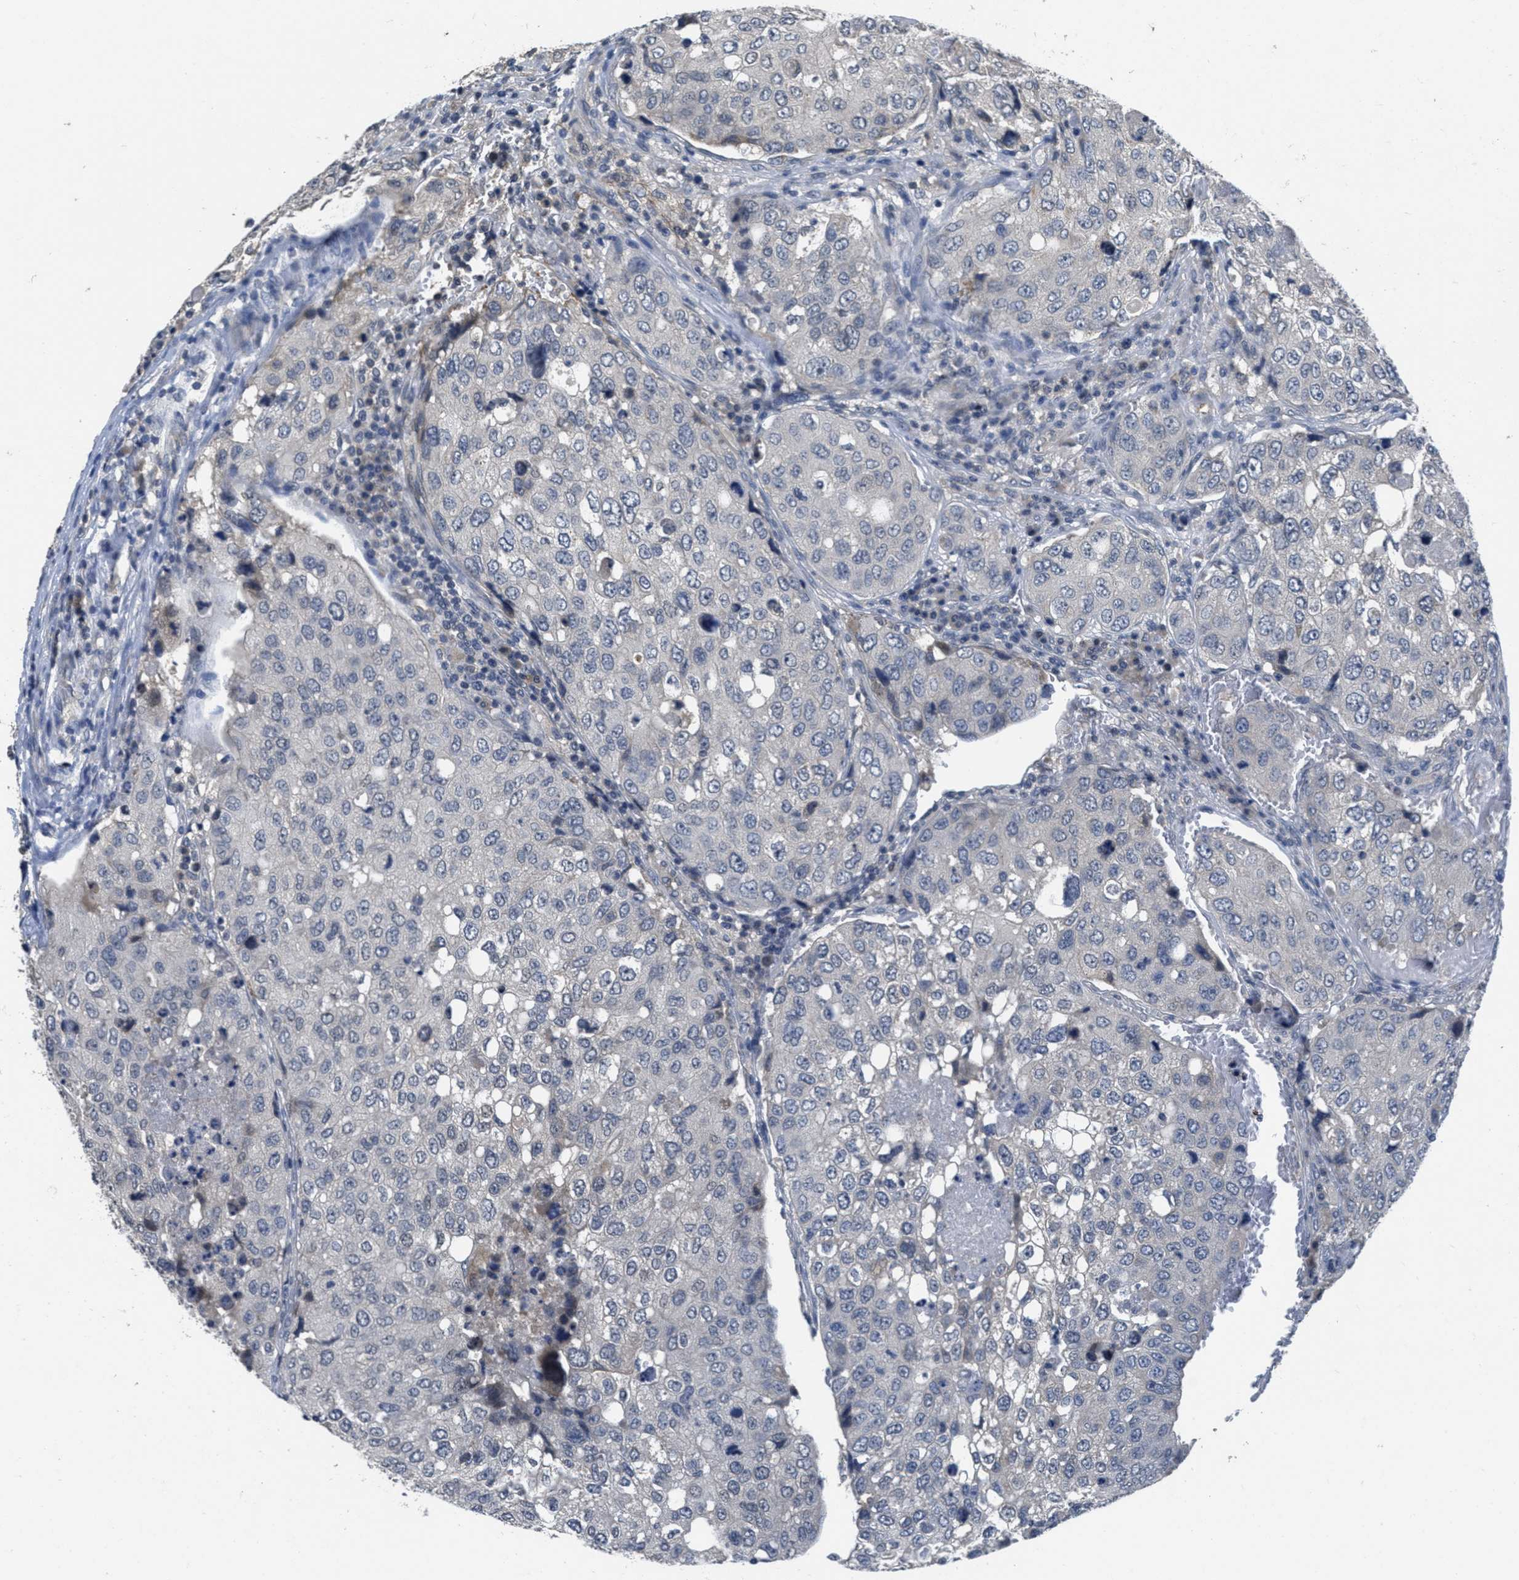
{"staining": {"intensity": "negative", "quantity": "none", "location": "none"}, "tissue": "urothelial cancer", "cell_type": "Tumor cells", "image_type": "cancer", "snomed": [{"axis": "morphology", "description": "Urothelial carcinoma, High grade"}, {"axis": "topography", "description": "Lymph node"}, {"axis": "topography", "description": "Urinary bladder"}], "caption": "Photomicrograph shows no protein staining in tumor cells of urothelial cancer tissue.", "gene": "ANGPT1", "patient": {"sex": "male", "age": 51}}